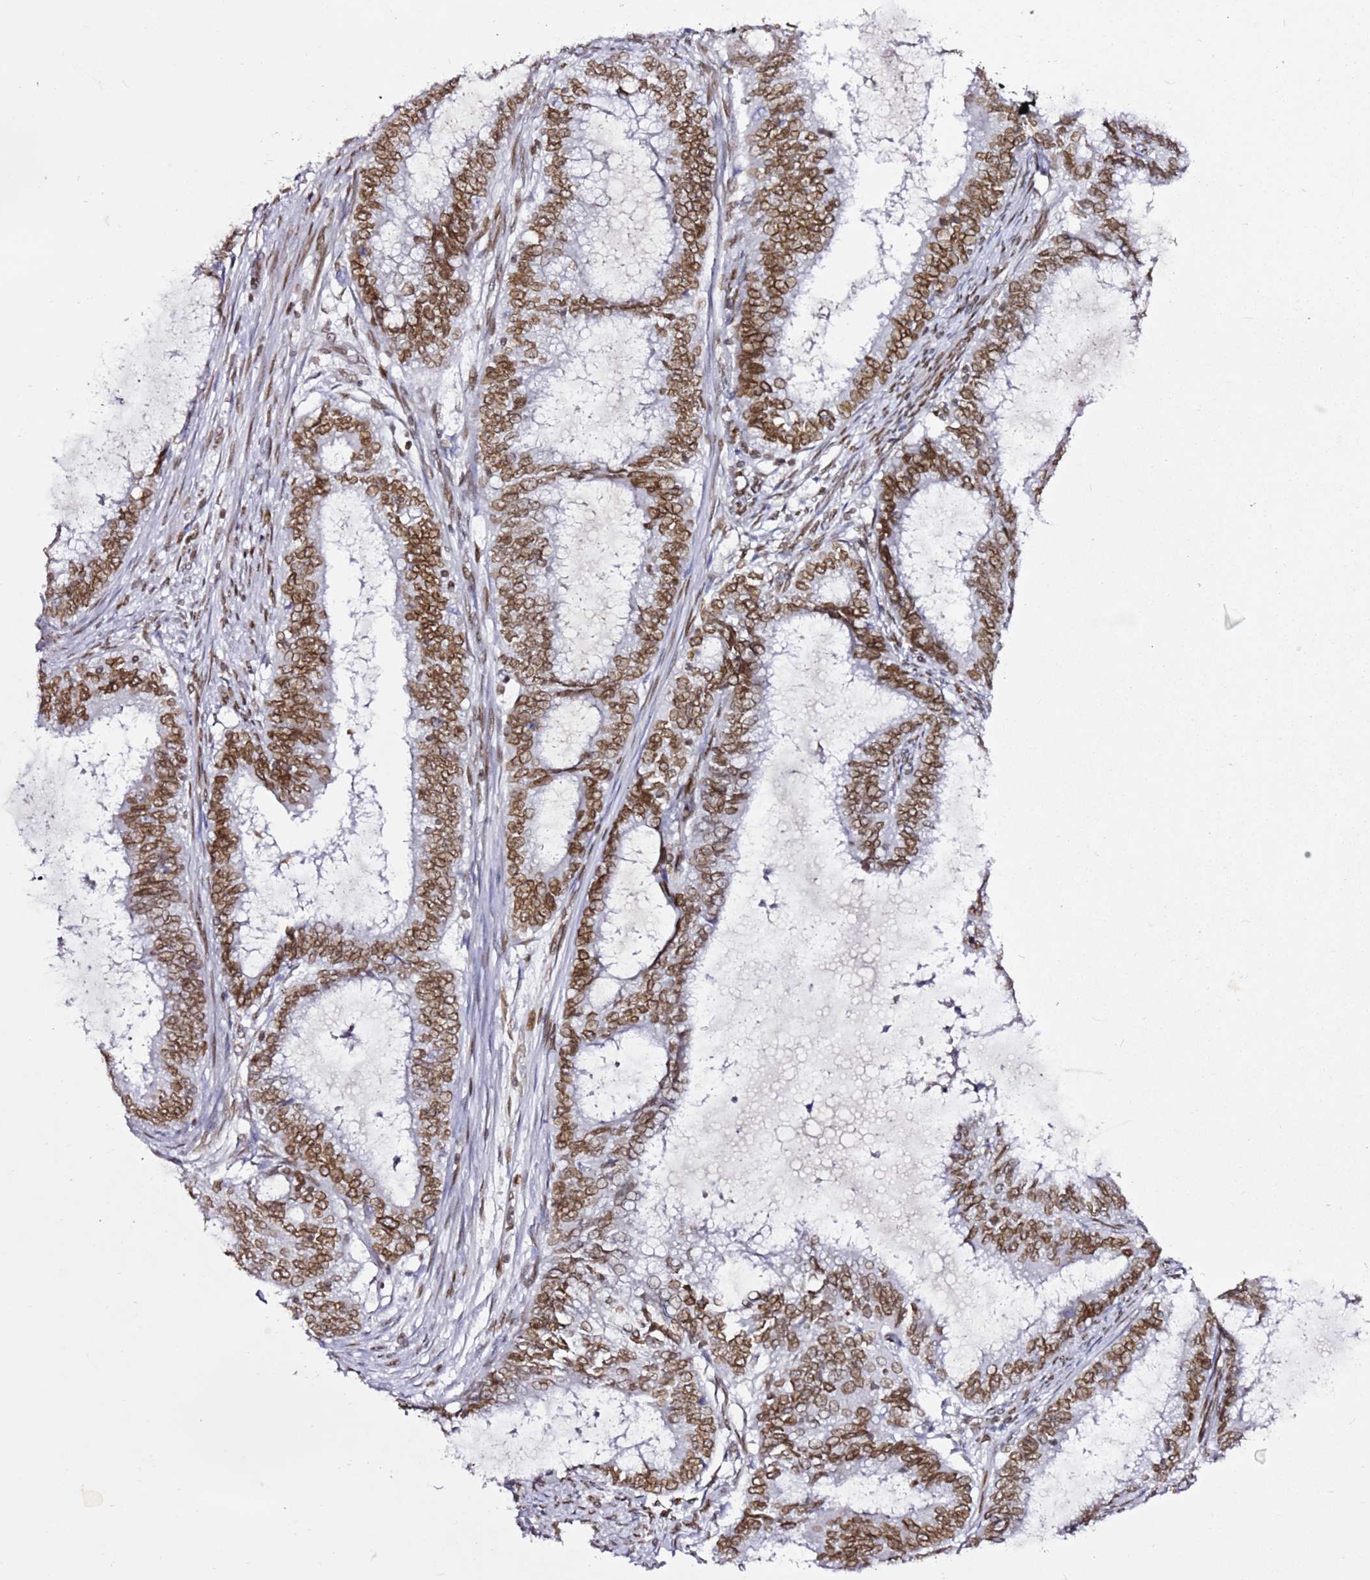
{"staining": {"intensity": "moderate", "quantity": ">75%", "location": "nuclear"}, "tissue": "endometrial cancer", "cell_type": "Tumor cells", "image_type": "cancer", "snomed": [{"axis": "morphology", "description": "Adenocarcinoma, NOS"}, {"axis": "topography", "description": "Endometrium"}], "caption": "Immunohistochemical staining of endometrial cancer displays medium levels of moderate nuclear staining in approximately >75% of tumor cells.", "gene": "POU6F1", "patient": {"sex": "female", "age": 51}}